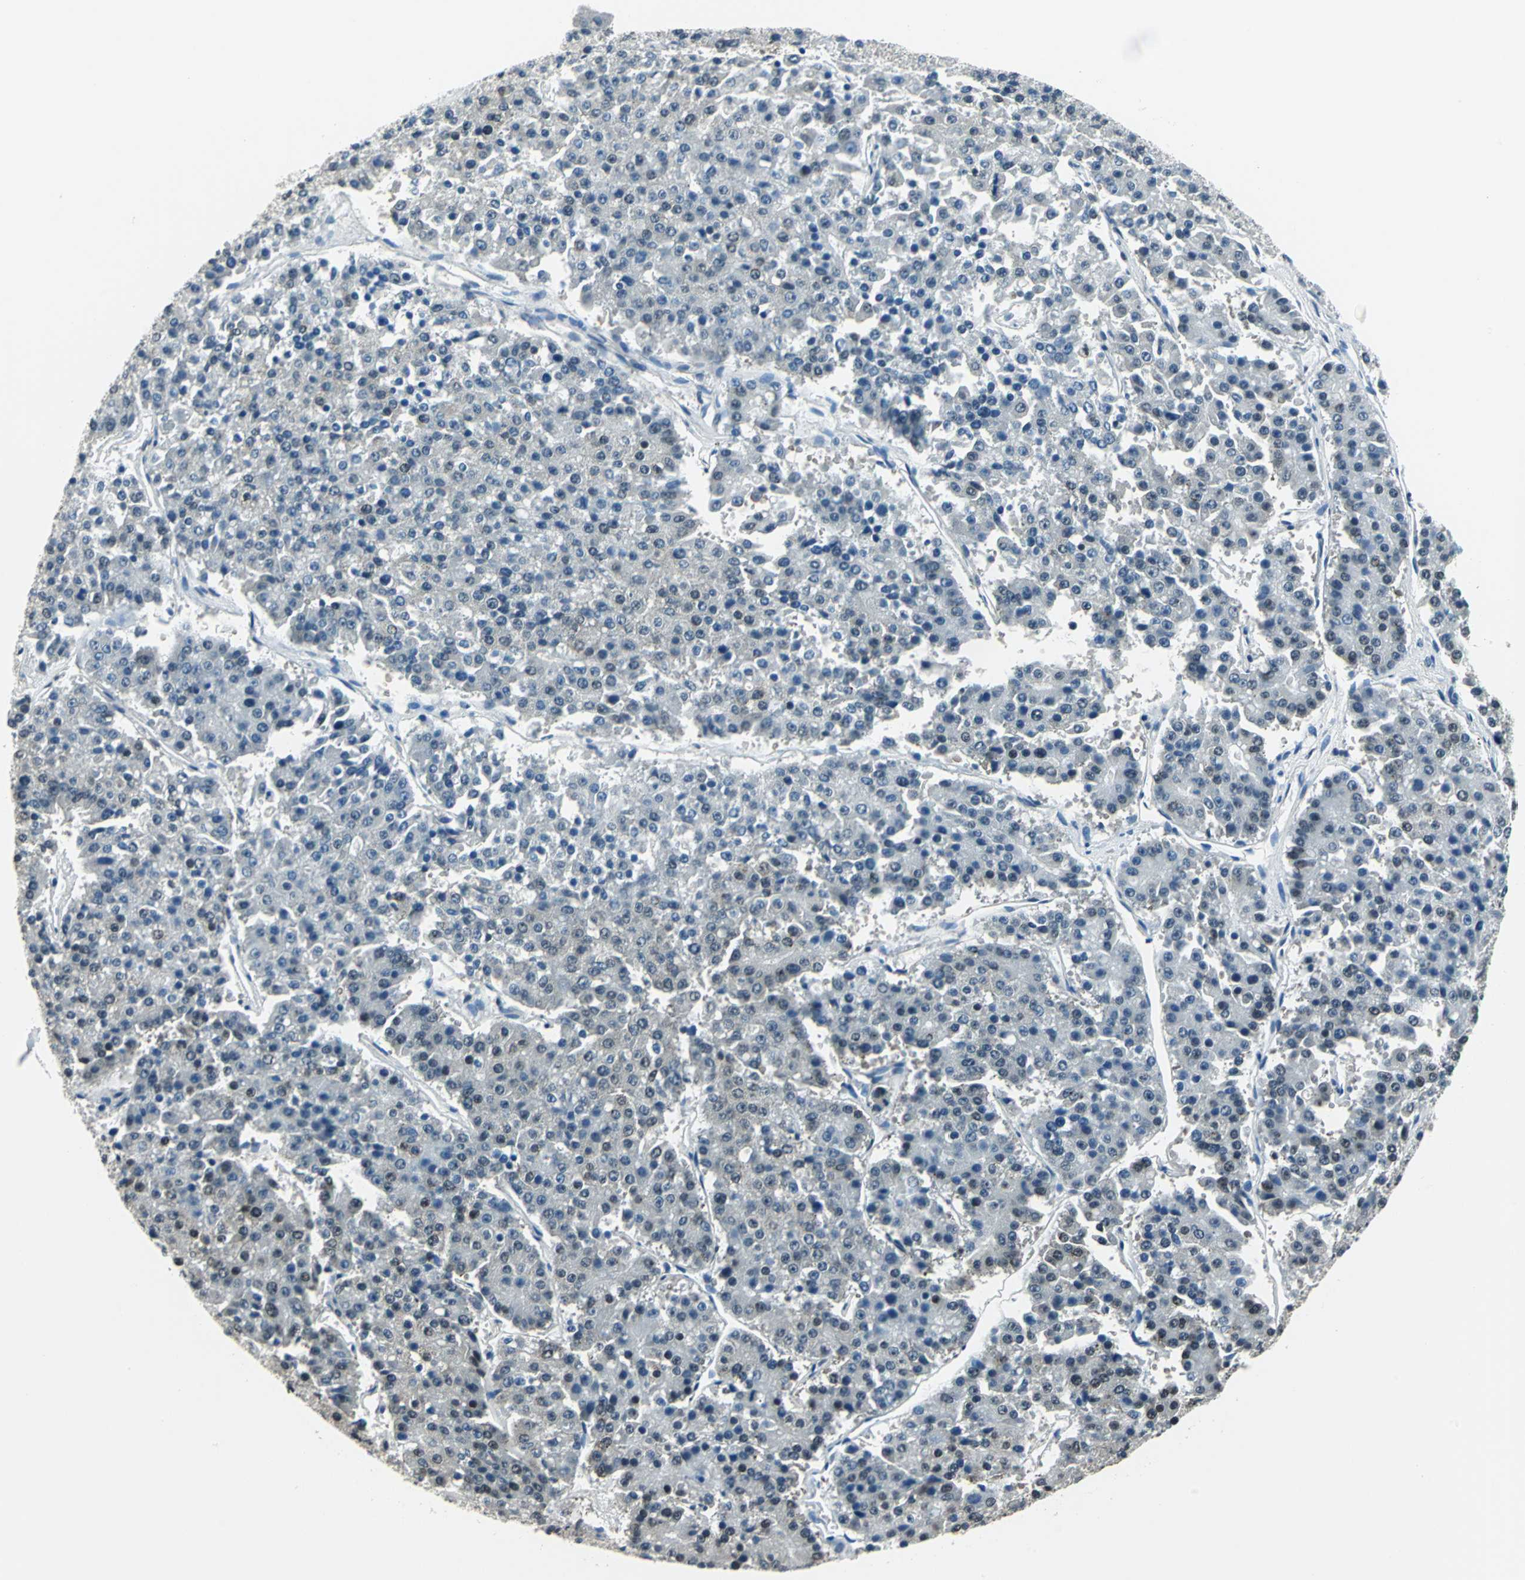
{"staining": {"intensity": "moderate", "quantity": "<25%", "location": "nuclear"}, "tissue": "pancreatic cancer", "cell_type": "Tumor cells", "image_type": "cancer", "snomed": [{"axis": "morphology", "description": "Adenocarcinoma, NOS"}, {"axis": "topography", "description": "Pancreas"}], "caption": "Human pancreatic adenocarcinoma stained with a brown dye displays moderate nuclear positive expression in about <25% of tumor cells.", "gene": "RBM14", "patient": {"sex": "male", "age": 50}}